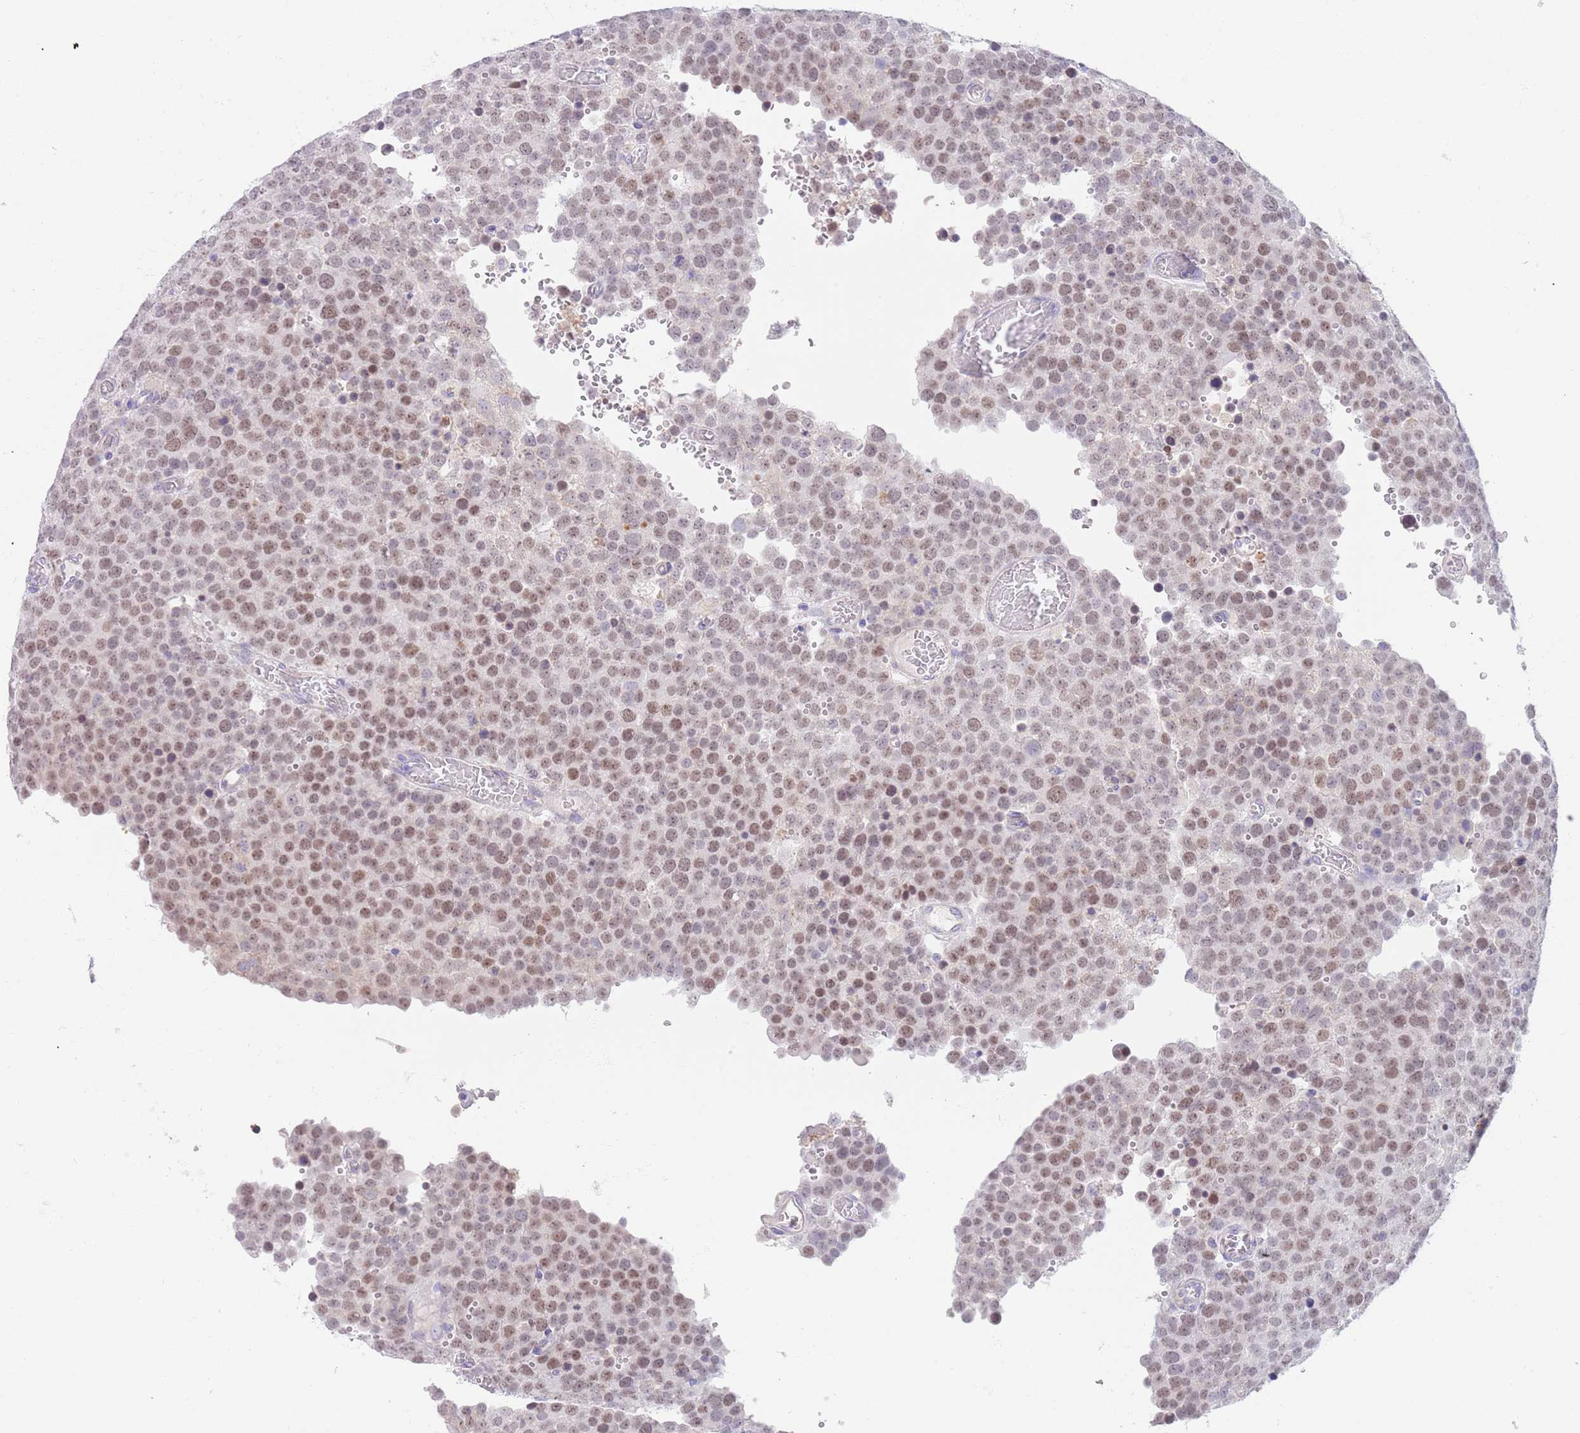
{"staining": {"intensity": "moderate", "quantity": ">75%", "location": "nuclear"}, "tissue": "testis cancer", "cell_type": "Tumor cells", "image_type": "cancer", "snomed": [{"axis": "morphology", "description": "Normal tissue, NOS"}, {"axis": "morphology", "description": "Seminoma, NOS"}, {"axis": "topography", "description": "Testis"}], "caption": "Human seminoma (testis) stained with a brown dye reveals moderate nuclear positive staining in approximately >75% of tumor cells.", "gene": "CCDC149", "patient": {"sex": "male", "age": 71}}